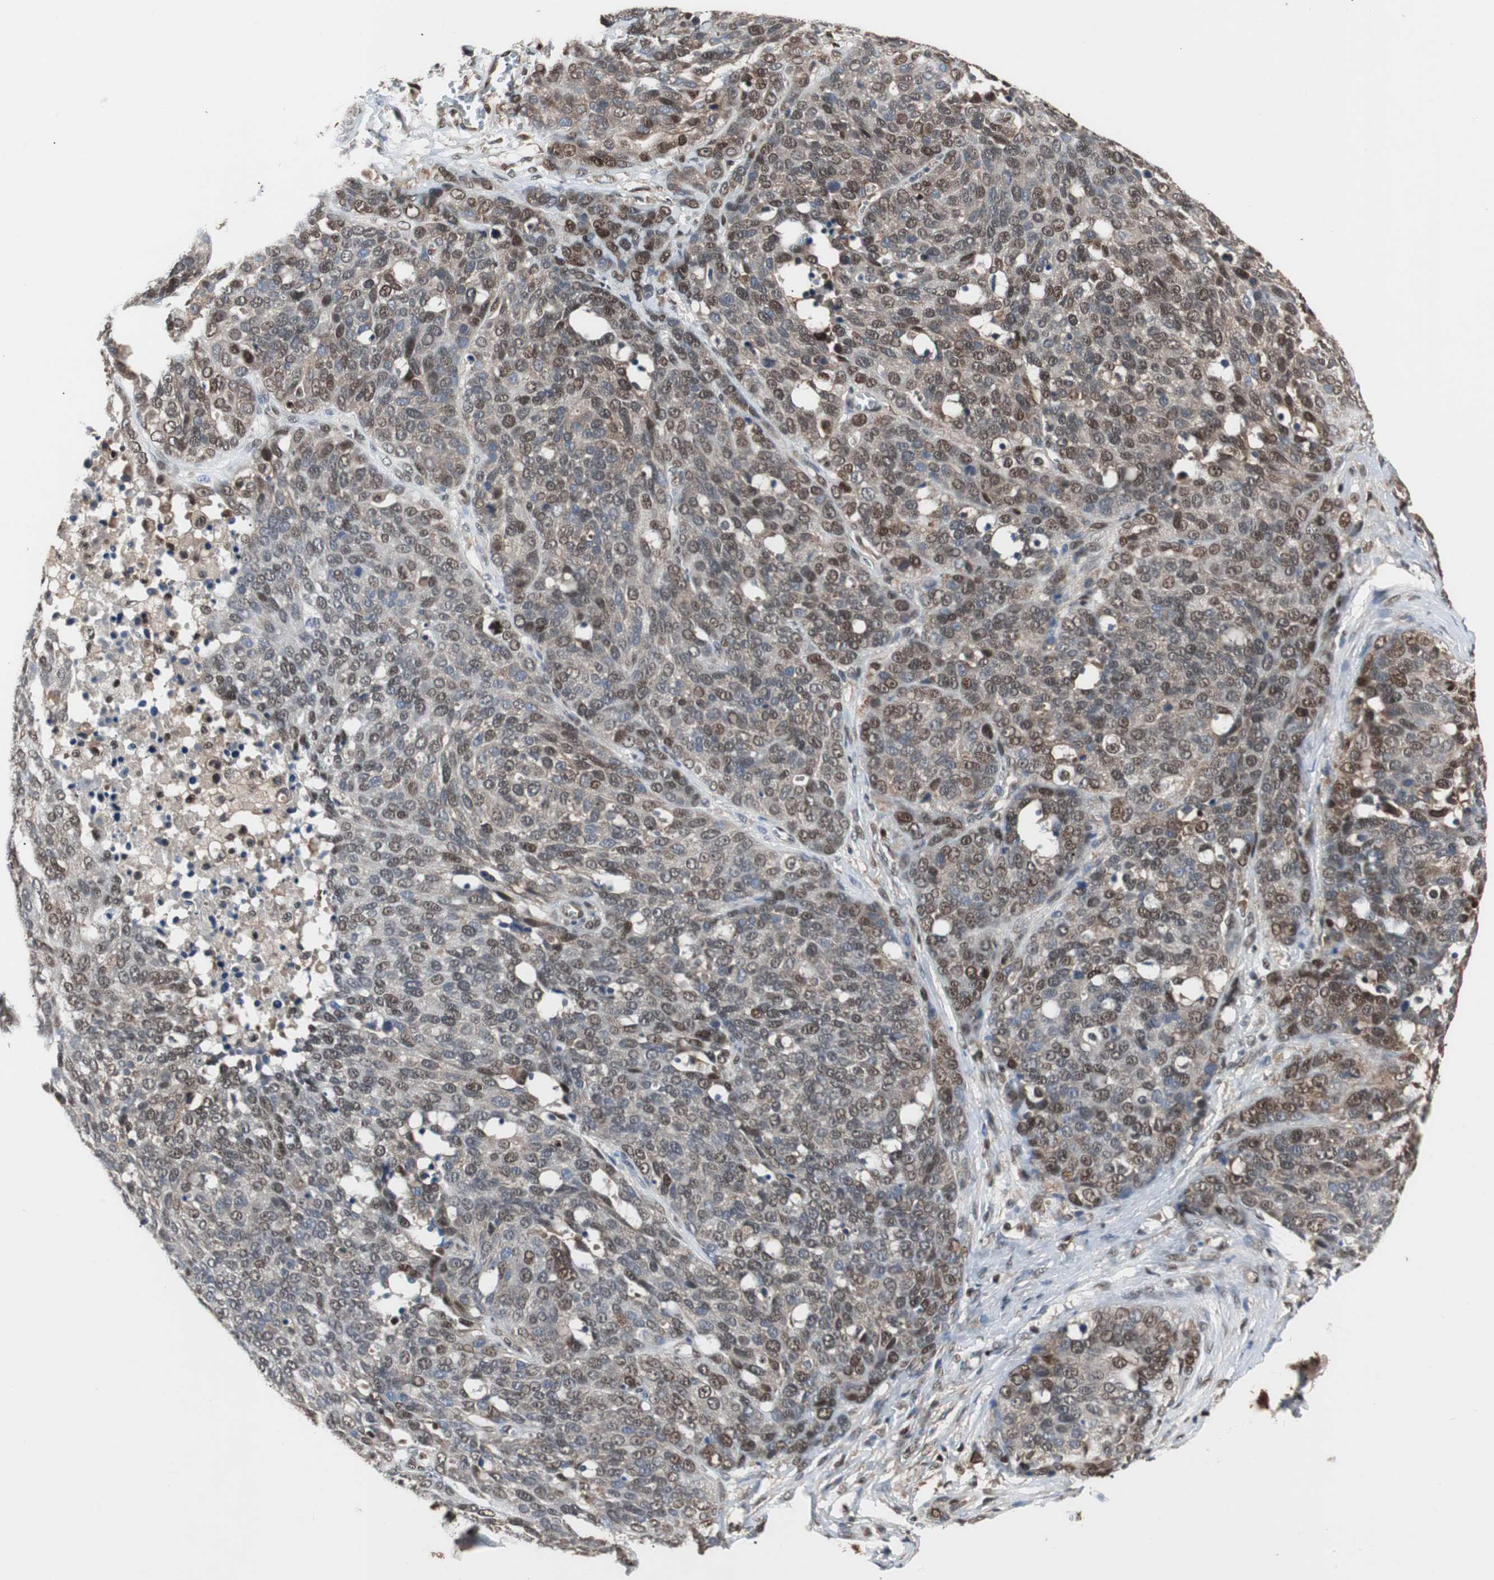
{"staining": {"intensity": "moderate", "quantity": ">75%", "location": "cytoplasmic/membranous,nuclear"}, "tissue": "ovarian cancer", "cell_type": "Tumor cells", "image_type": "cancer", "snomed": [{"axis": "morphology", "description": "Cystadenocarcinoma, serous, NOS"}, {"axis": "topography", "description": "Ovary"}], "caption": "Immunohistochemistry (IHC) of human ovarian cancer demonstrates medium levels of moderate cytoplasmic/membranous and nuclear staining in approximately >75% of tumor cells. The staining was performed using DAB (3,3'-diaminobenzidine), with brown indicating positive protein expression. Nuclei are stained blue with hematoxylin.", "gene": "ACLY", "patient": {"sex": "female", "age": 44}}